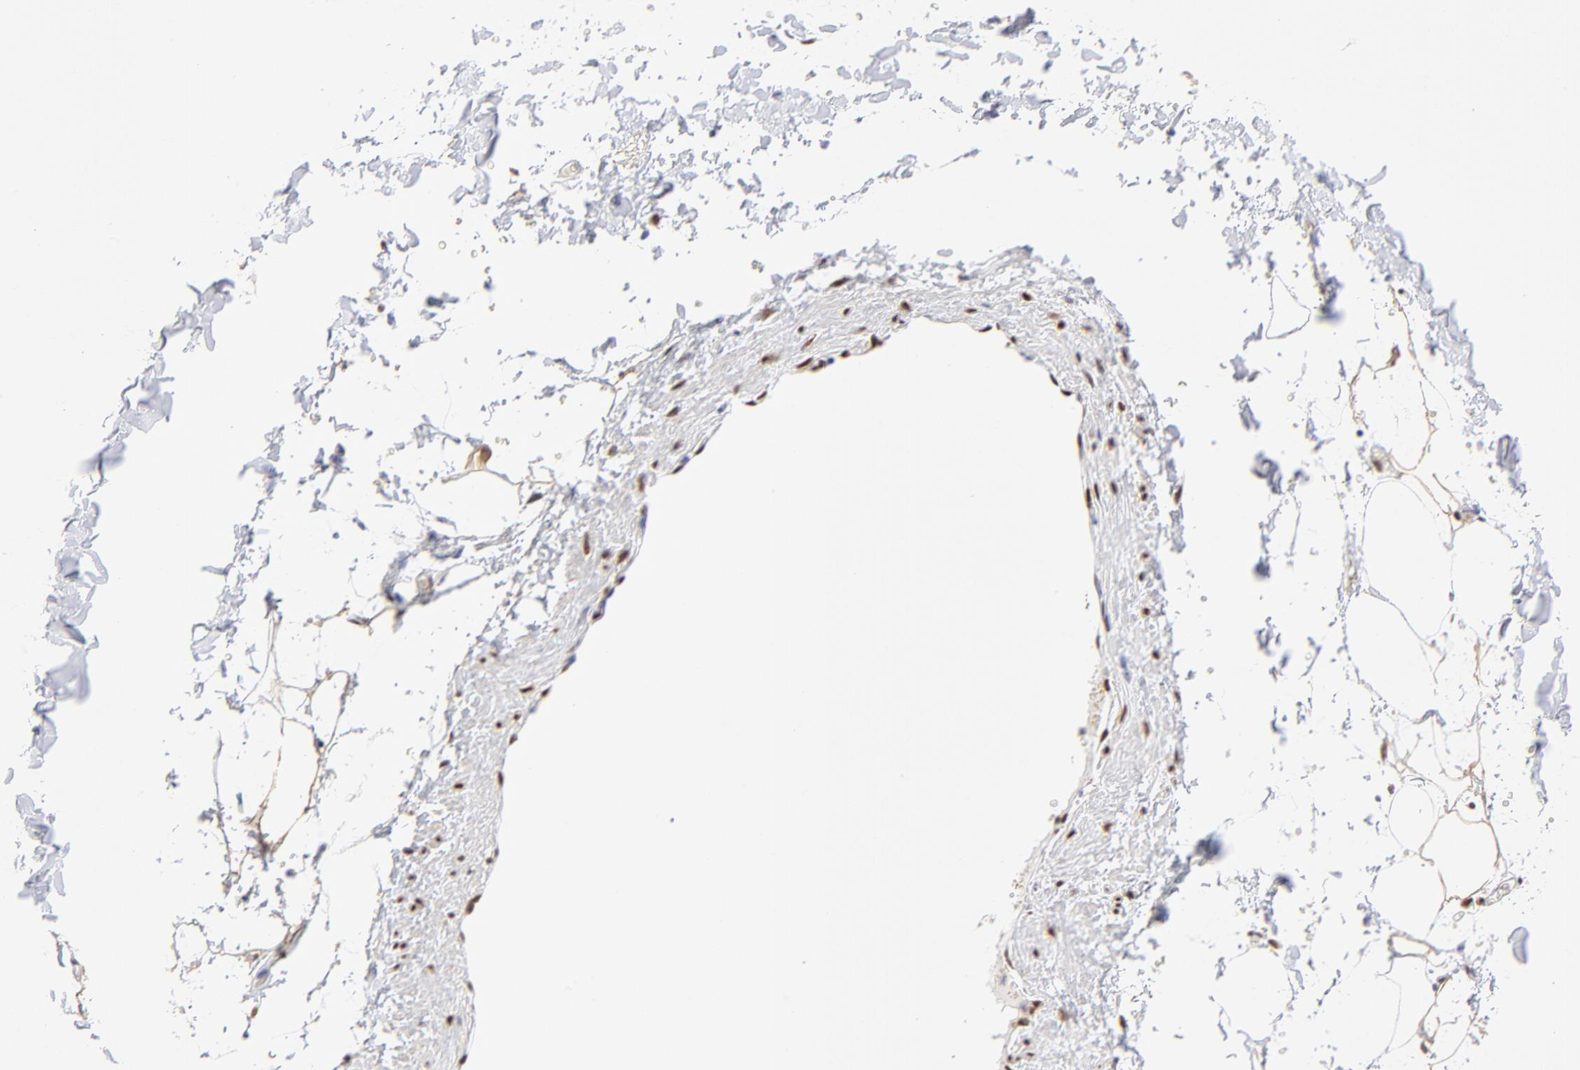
{"staining": {"intensity": "moderate", "quantity": ">75%", "location": "cytoplasmic/membranous,nuclear"}, "tissue": "adipose tissue", "cell_type": "Adipocytes", "image_type": "normal", "snomed": [{"axis": "morphology", "description": "Normal tissue, NOS"}, {"axis": "topography", "description": "Soft tissue"}], "caption": "Adipose tissue stained for a protein exhibits moderate cytoplasmic/membranous,nuclear positivity in adipocytes.", "gene": "ZMYM3", "patient": {"sex": "male", "age": 72}}